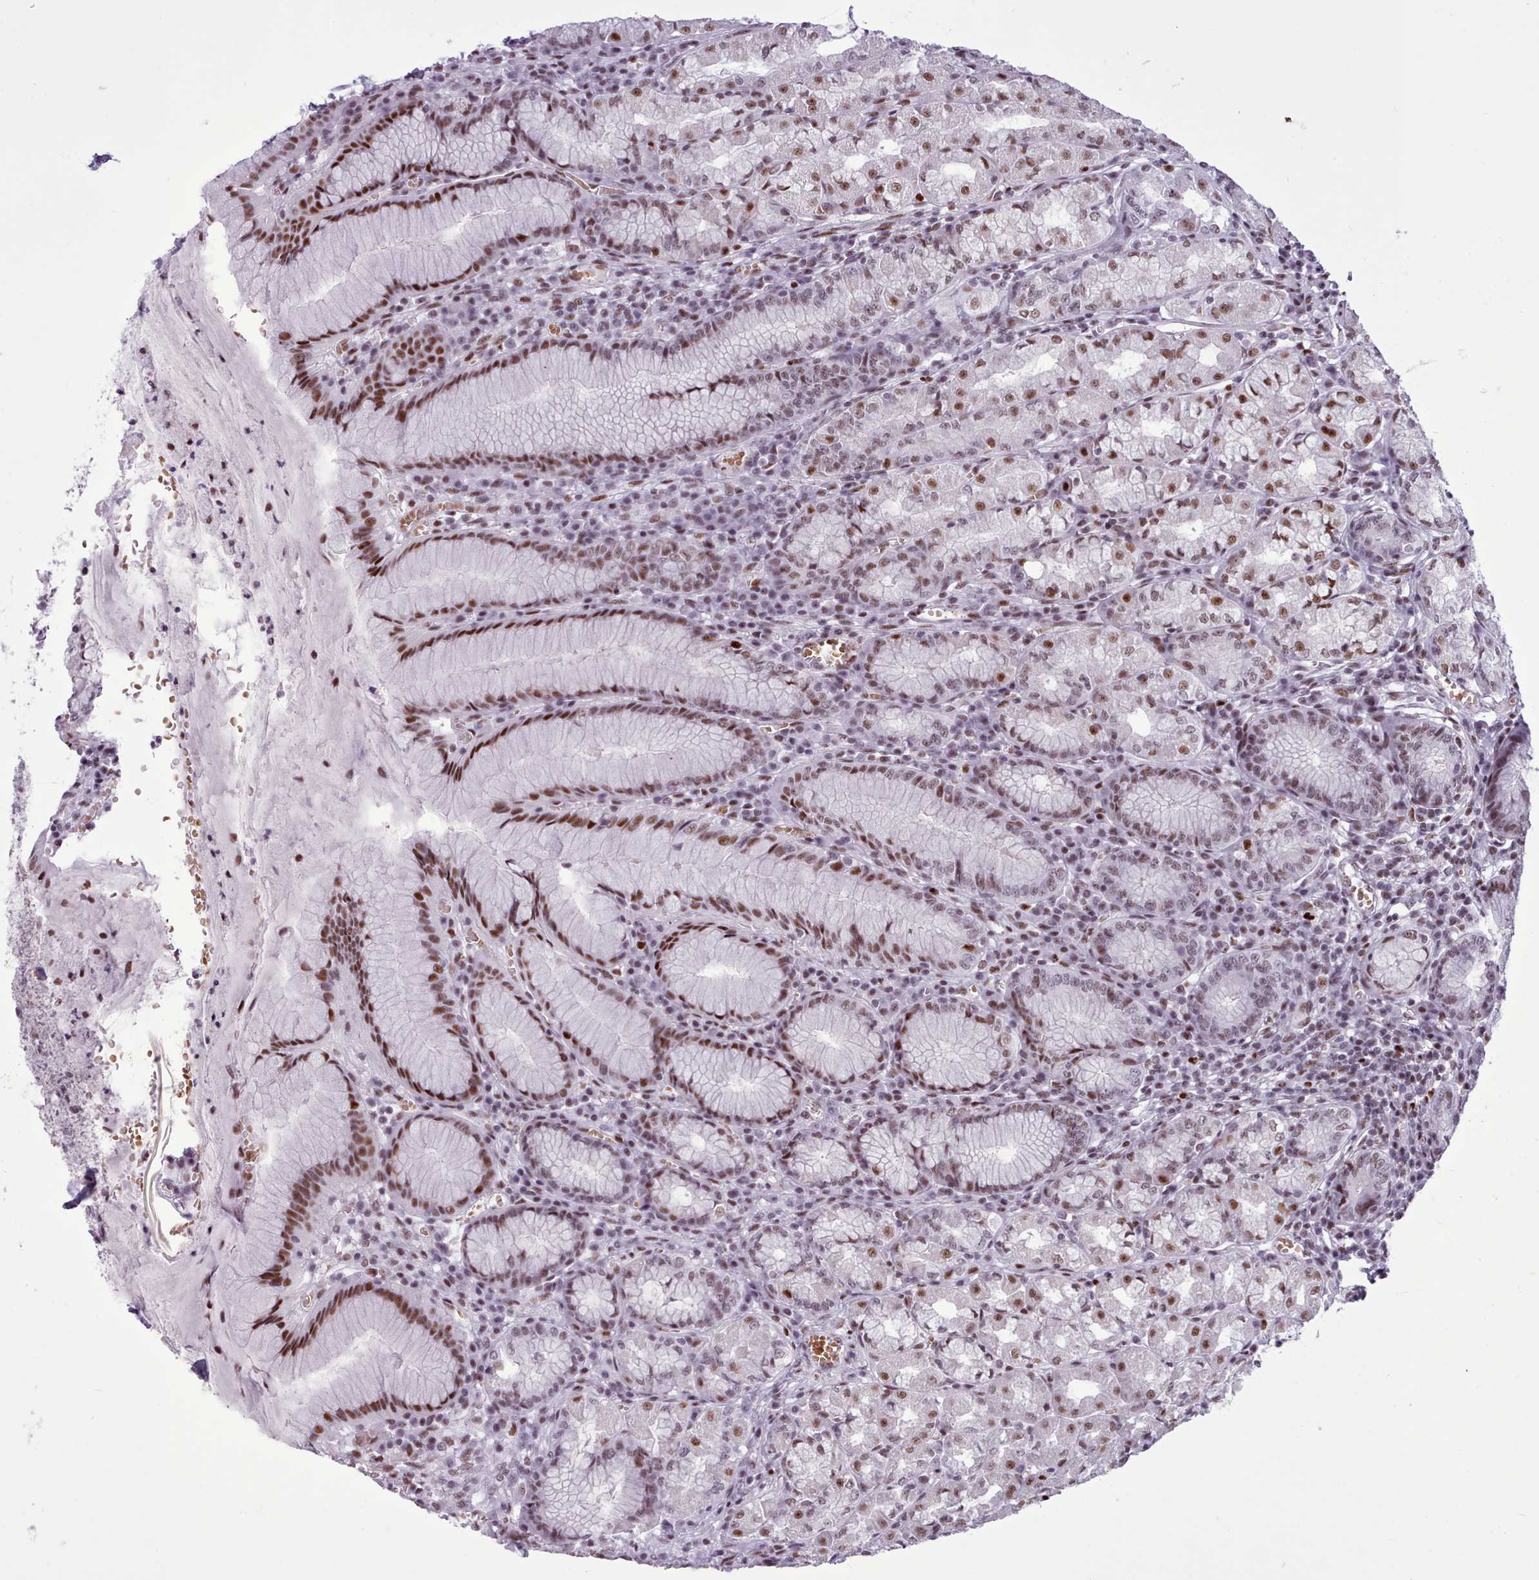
{"staining": {"intensity": "strong", "quantity": "25%-75%", "location": "nuclear"}, "tissue": "stomach", "cell_type": "Glandular cells", "image_type": "normal", "snomed": [{"axis": "morphology", "description": "Normal tissue, NOS"}, {"axis": "topography", "description": "Stomach"}], "caption": "This histopathology image shows immunohistochemistry staining of normal human stomach, with high strong nuclear expression in about 25%-75% of glandular cells.", "gene": "SRSF4", "patient": {"sex": "male", "age": 55}}